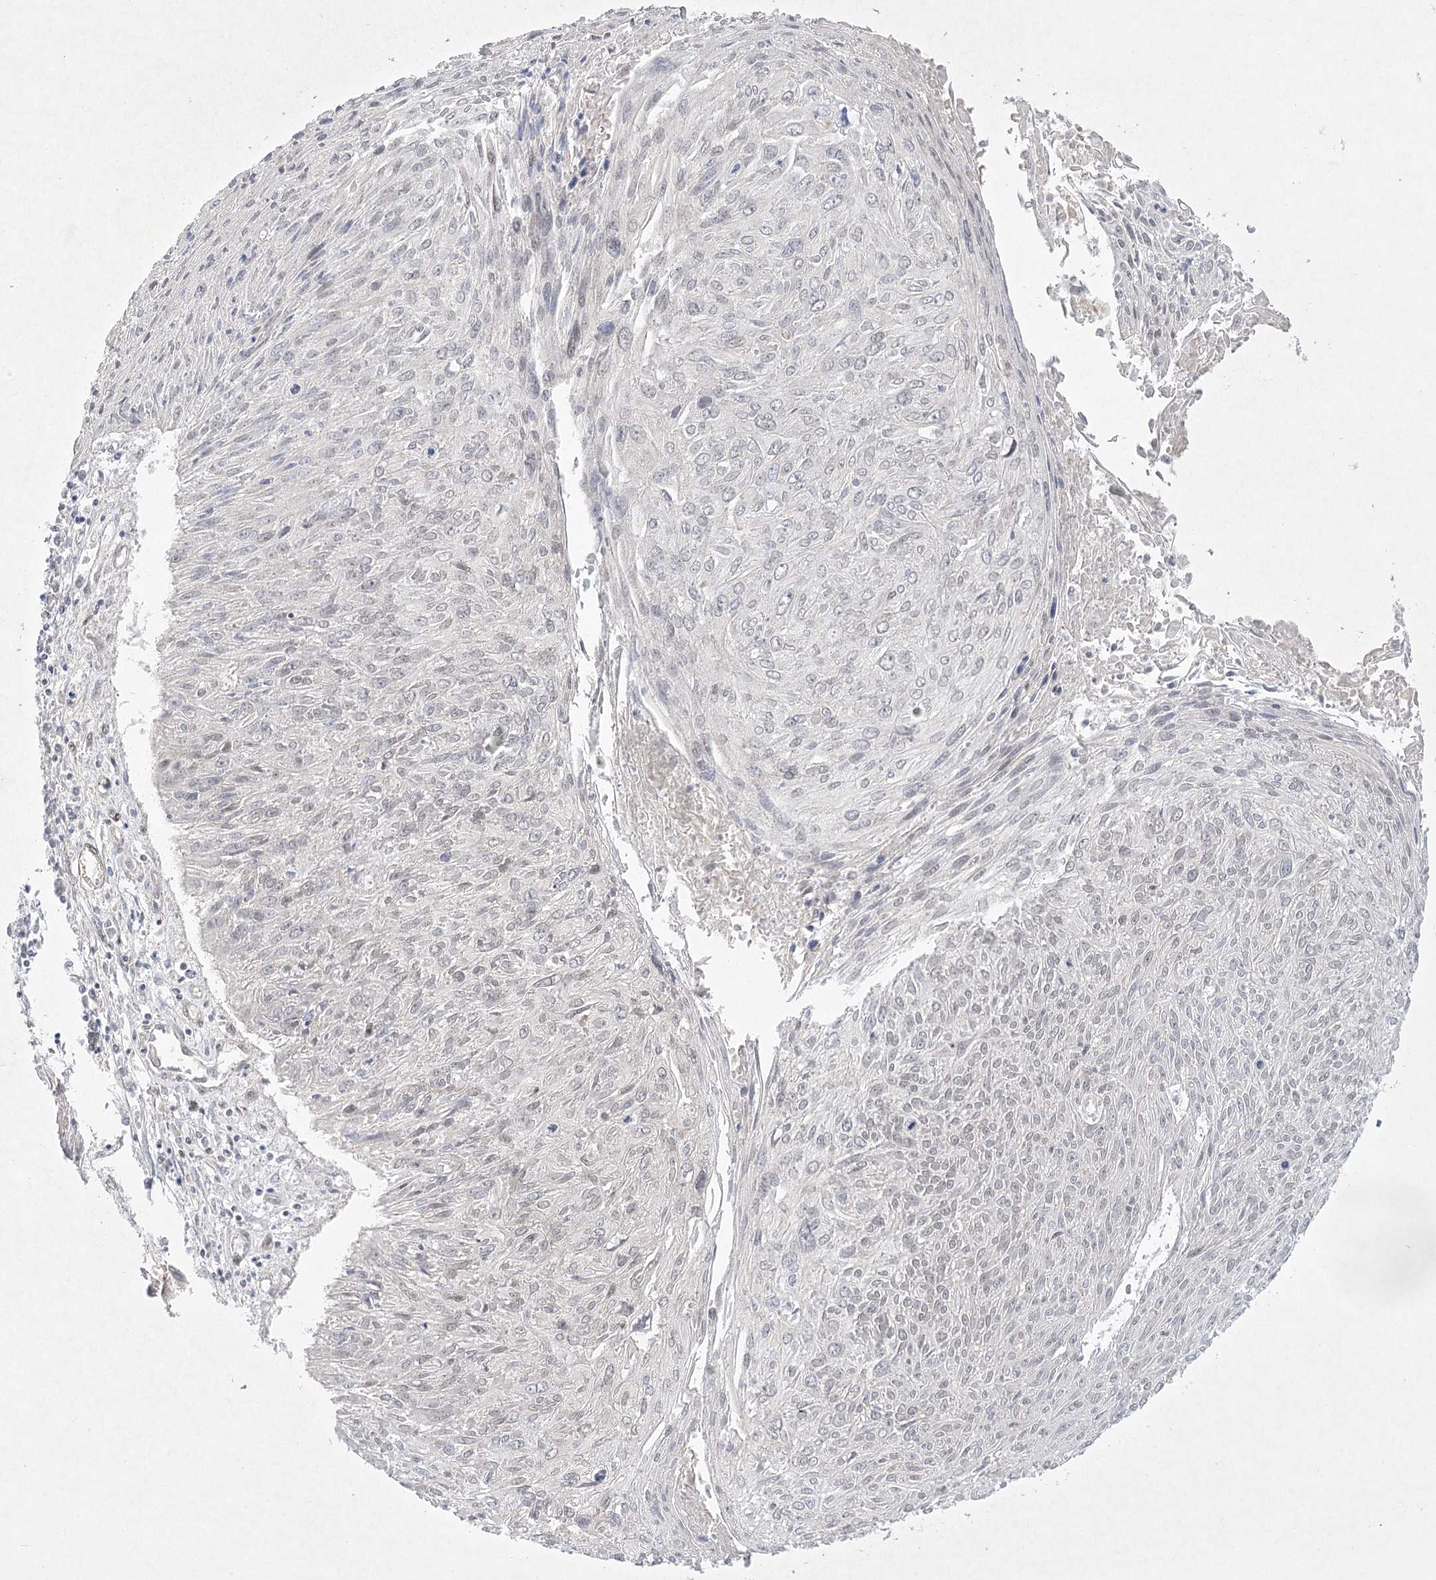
{"staining": {"intensity": "weak", "quantity": "<25%", "location": "nuclear"}, "tissue": "cervical cancer", "cell_type": "Tumor cells", "image_type": "cancer", "snomed": [{"axis": "morphology", "description": "Squamous cell carcinoma, NOS"}, {"axis": "topography", "description": "Cervix"}], "caption": "IHC of human cervical squamous cell carcinoma demonstrates no expression in tumor cells.", "gene": "AMTN", "patient": {"sex": "female", "age": 51}}